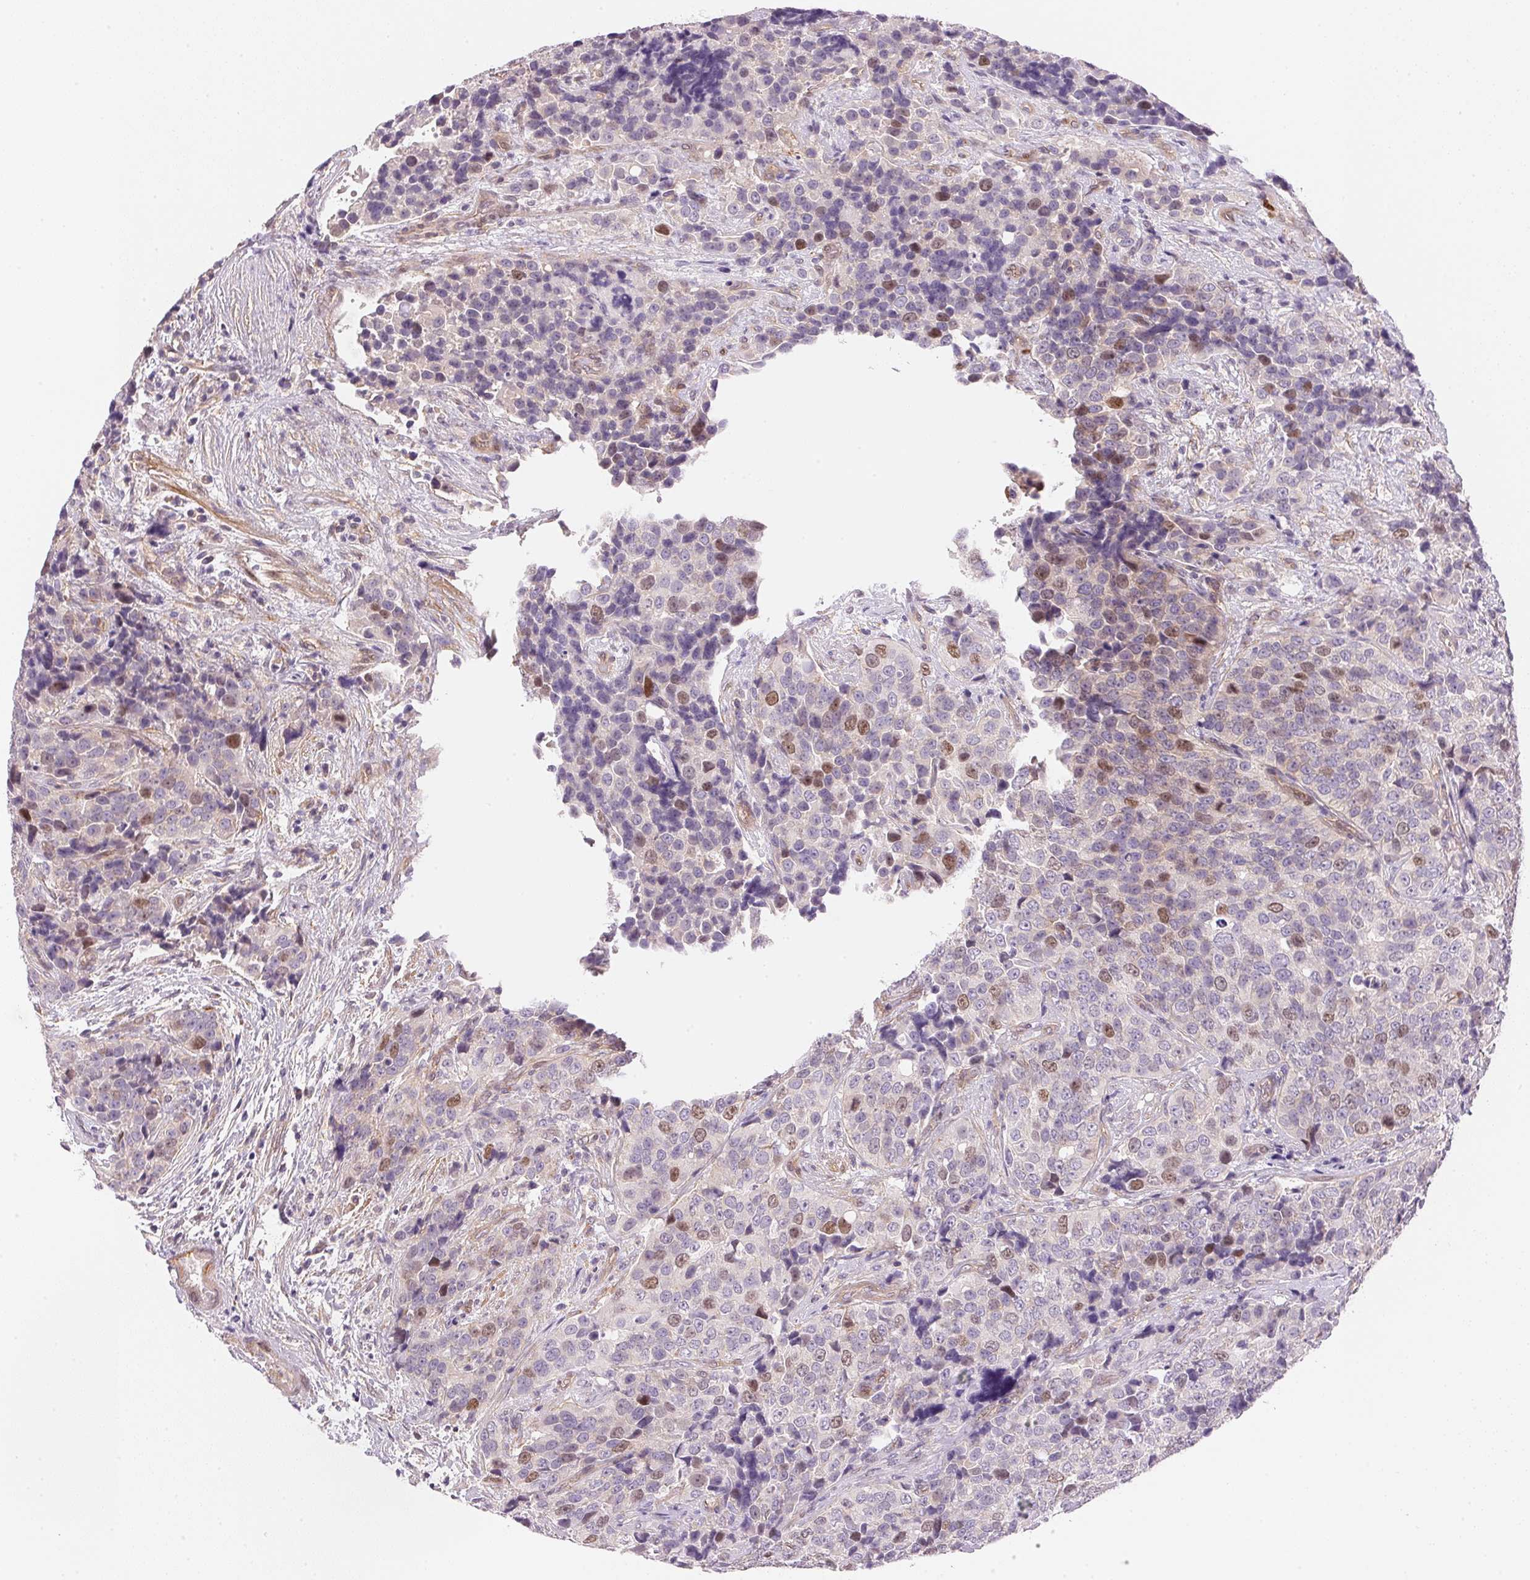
{"staining": {"intensity": "moderate", "quantity": "<25%", "location": "nuclear"}, "tissue": "urothelial cancer", "cell_type": "Tumor cells", "image_type": "cancer", "snomed": [{"axis": "morphology", "description": "Urothelial carcinoma, NOS"}, {"axis": "topography", "description": "Urinary bladder"}], "caption": "Brown immunohistochemical staining in transitional cell carcinoma exhibits moderate nuclear positivity in about <25% of tumor cells.", "gene": "SMTN", "patient": {"sex": "male", "age": 52}}